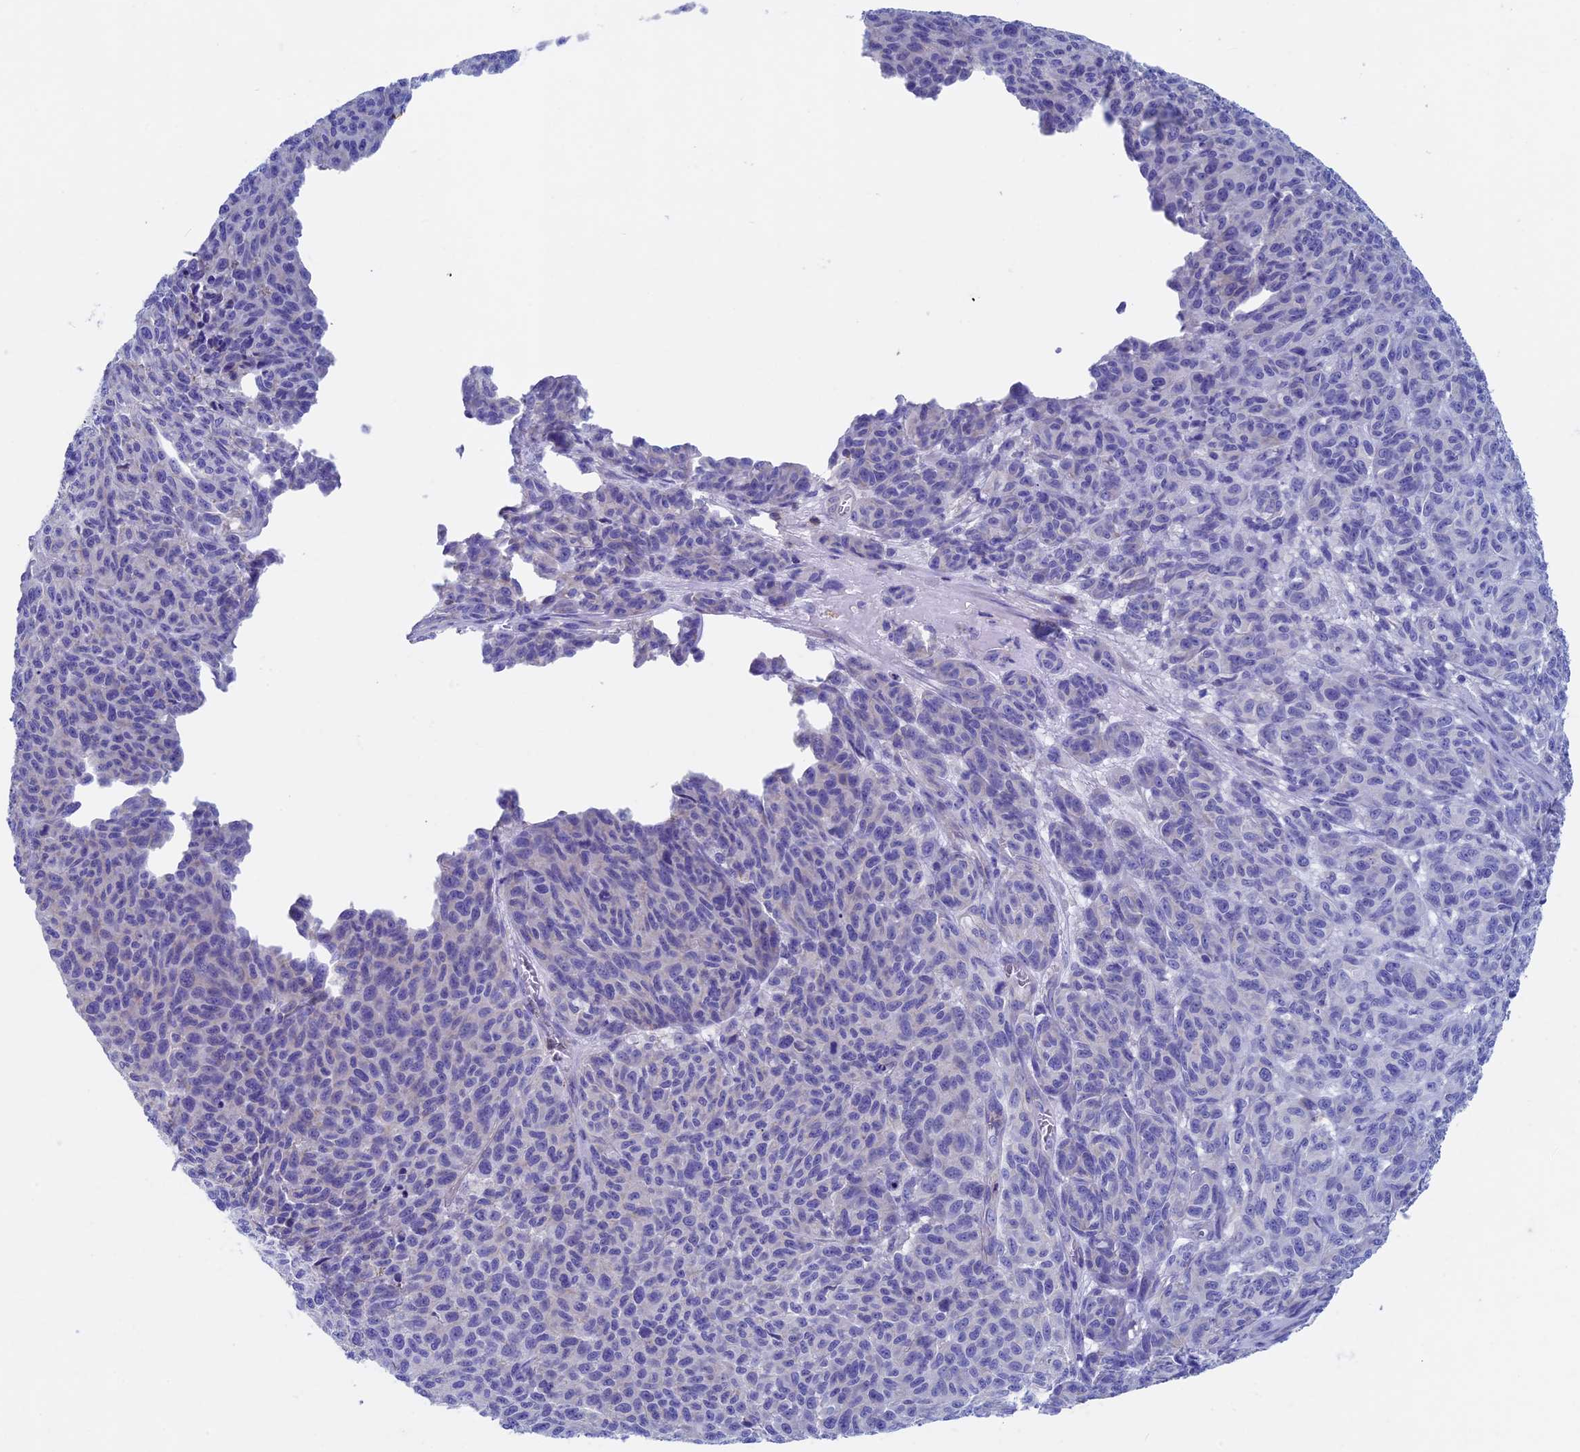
{"staining": {"intensity": "negative", "quantity": "none", "location": "none"}, "tissue": "melanoma", "cell_type": "Tumor cells", "image_type": "cancer", "snomed": [{"axis": "morphology", "description": "Malignant melanoma, NOS"}, {"axis": "topography", "description": "Skin"}], "caption": "Melanoma was stained to show a protein in brown. There is no significant expression in tumor cells. (DAB (3,3'-diaminobenzidine) immunohistochemistry, high magnification).", "gene": "SEPTIN1", "patient": {"sex": "male", "age": 49}}